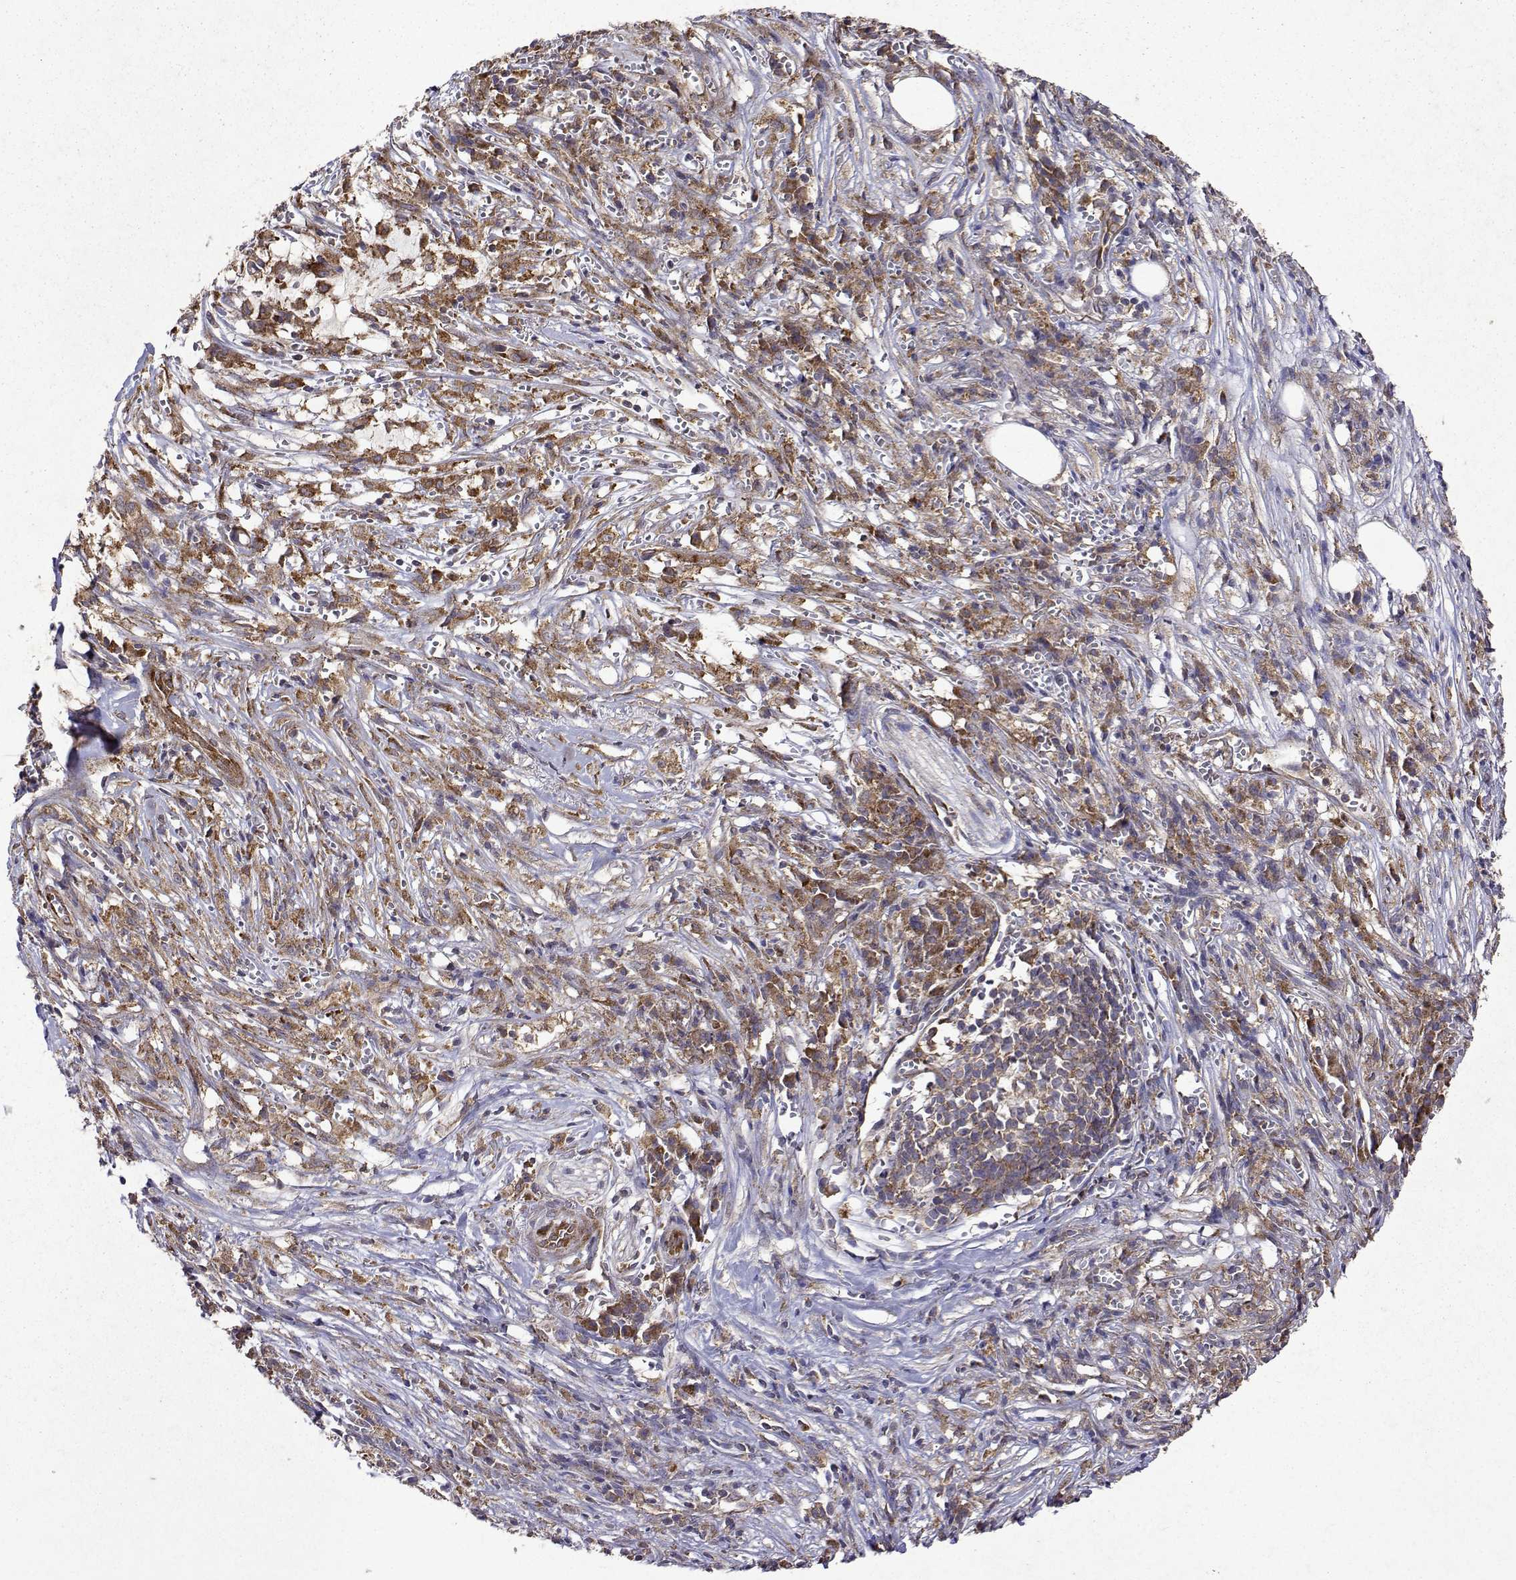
{"staining": {"intensity": "moderate", "quantity": ">75%", "location": "cytoplasmic/membranous"}, "tissue": "pancreatic cancer", "cell_type": "Tumor cells", "image_type": "cancer", "snomed": [{"axis": "morphology", "description": "Adenocarcinoma, NOS"}, {"axis": "topography", "description": "Pancreas"}], "caption": "Pancreatic adenocarcinoma stained for a protein exhibits moderate cytoplasmic/membranous positivity in tumor cells.", "gene": "TARBP2", "patient": {"sex": "male", "age": 61}}